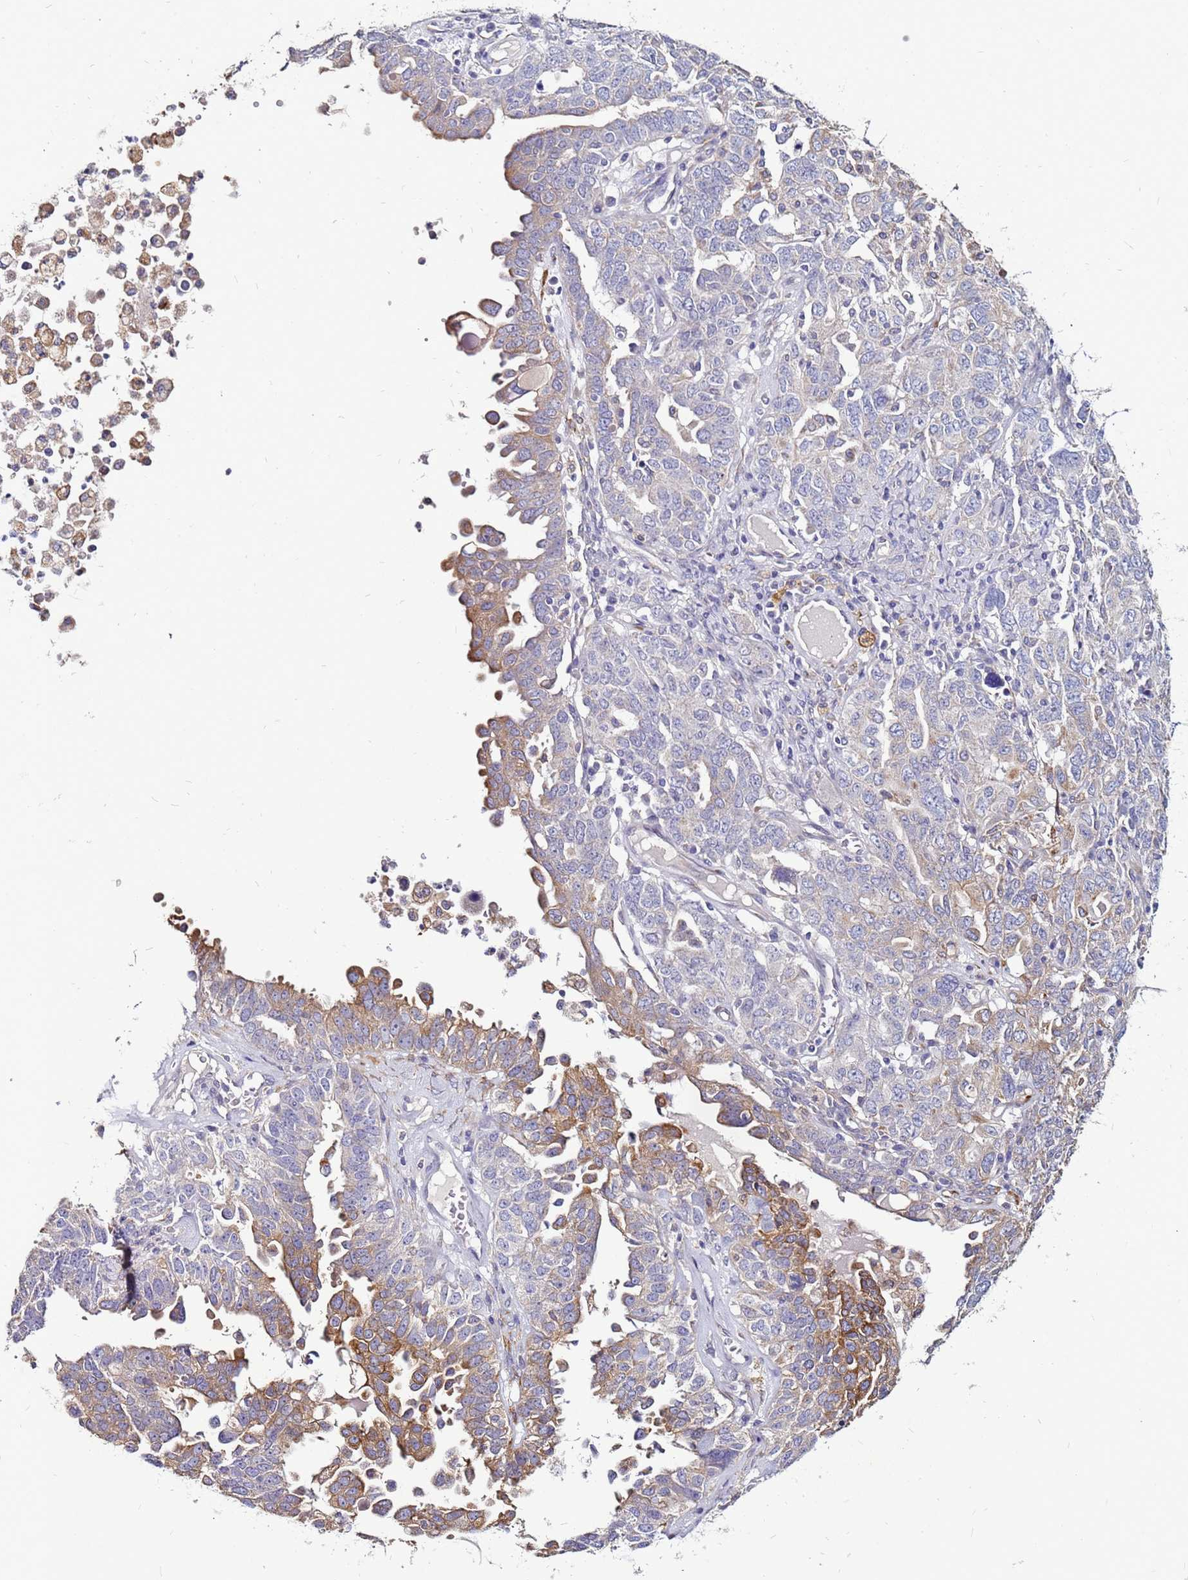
{"staining": {"intensity": "moderate", "quantity": "<25%", "location": "cytoplasmic/membranous"}, "tissue": "ovarian cancer", "cell_type": "Tumor cells", "image_type": "cancer", "snomed": [{"axis": "morphology", "description": "Carcinoma, endometroid"}, {"axis": "topography", "description": "Ovary"}], "caption": "A low amount of moderate cytoplasmic/membranous expression is appreciated in about <25% of tumor cells in ovarian cancer (endometroid carcinoma) tissue. (Brightfield microscopy of DAB IHC at high magnification).", "gene": "SLC44A3", "patient": {"sex": "female", "age": 62}}